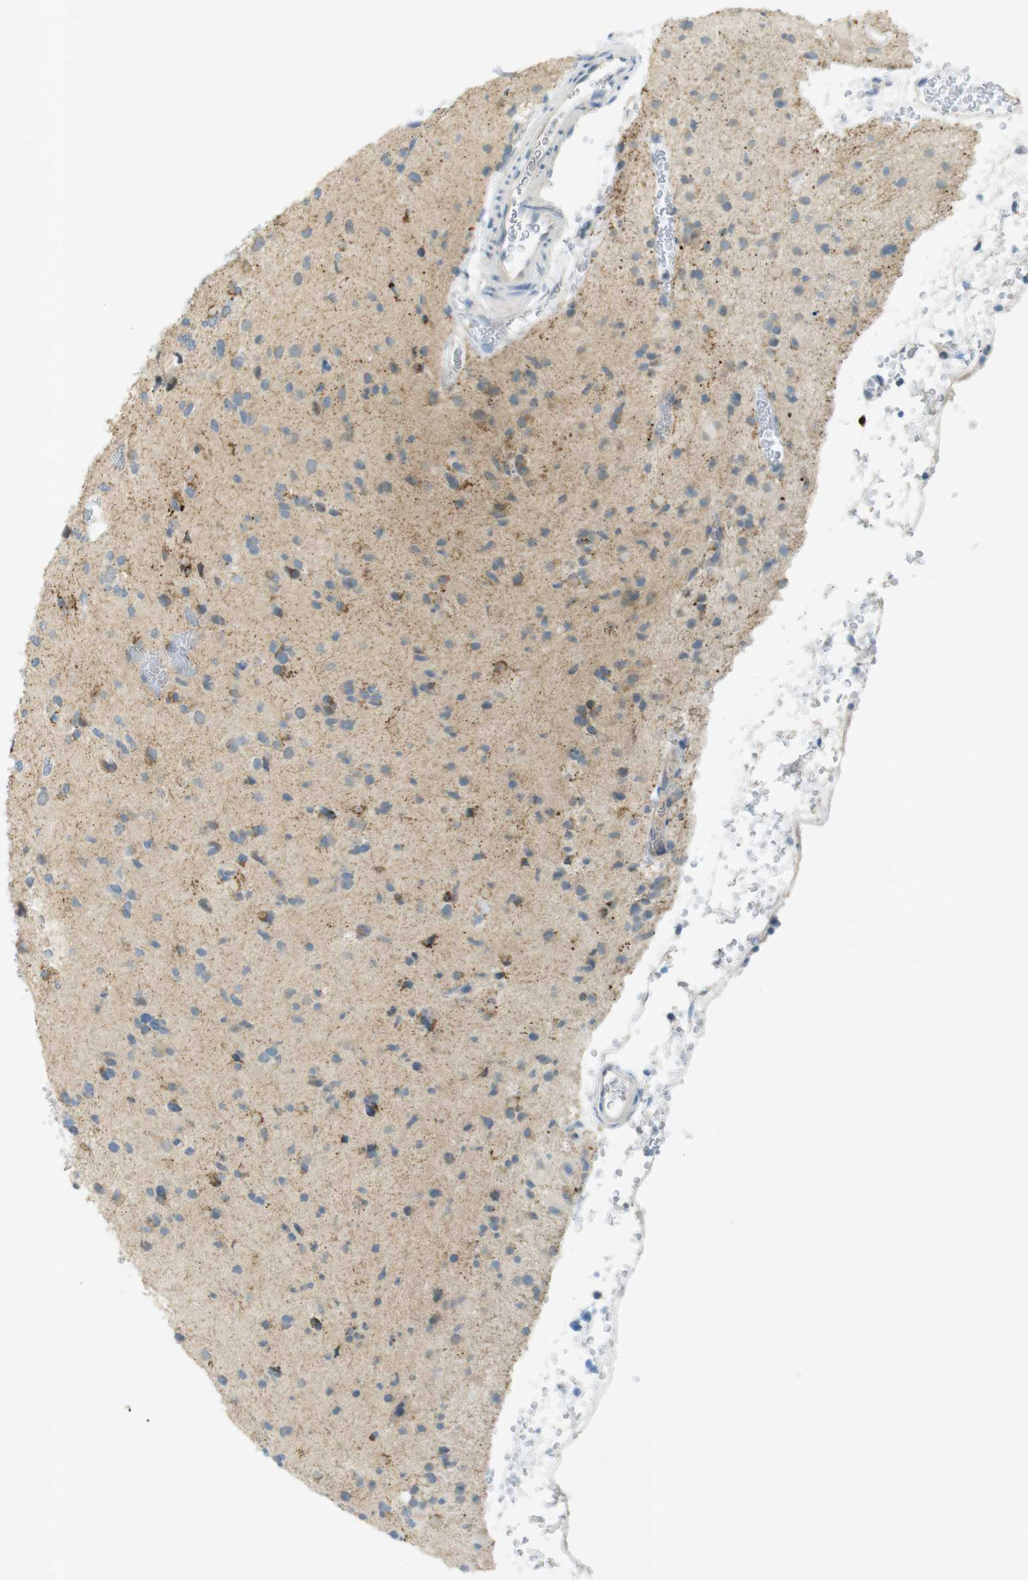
{"staining": {"intensity": "moderate", "quantity": "<25%", "location": "cytoplasmic/membranous"}, "tissue": "glioma", "cell_type": "Tumor cells", "image_type": "cancer", "snomed": [{"axis": "morphology", "description": "Glioma, malignant, Low grade"}, {"axis": "topography", "description": "Brain"}], "caption": "Immunohistochemical staining of glioma demonstrates moderate cytoplasmic/membranous protein staining in about <25% of tumor cells.", "gene": "UGT8", "patient": {"sex": "female", "age": 22}}